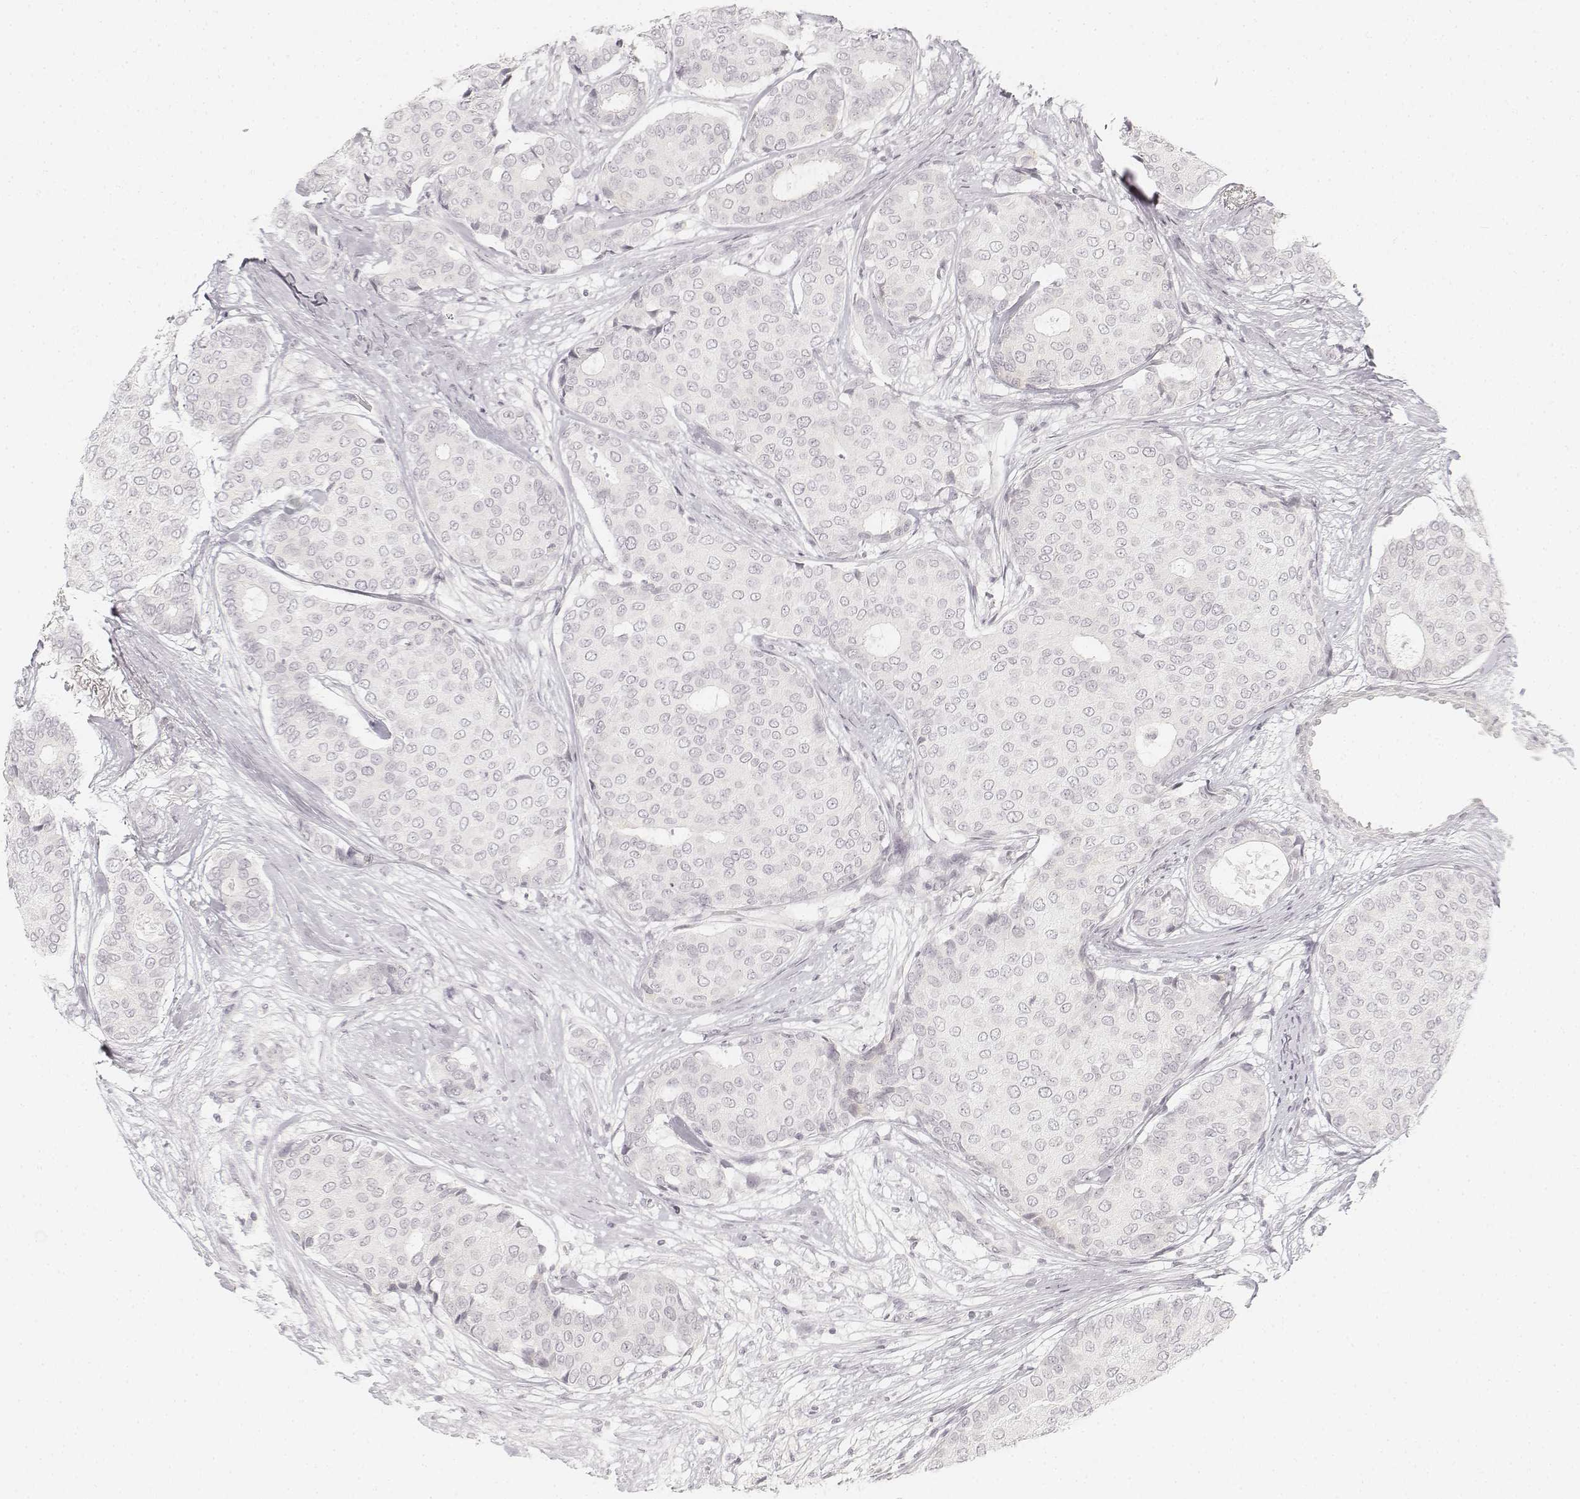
{"staining": {"intensity": "negative", "quantity": "none", "location": "none"}, "tissue": "breast cancer", "cell_type": "Tumor cells", "image_type": "cancer", "snomed": [{"axis": "morphology", "description": "Duct carcinoma"}, {"axis": "topography", "description": "Breast"}], "caption": "IHC histopathology image of human breast invasive ductal carcinoma stained for a protein (brown), which displays no positivity in tumor cells.", "gene": "KRT25", "patient": {"sex": "female", "age": 75}}